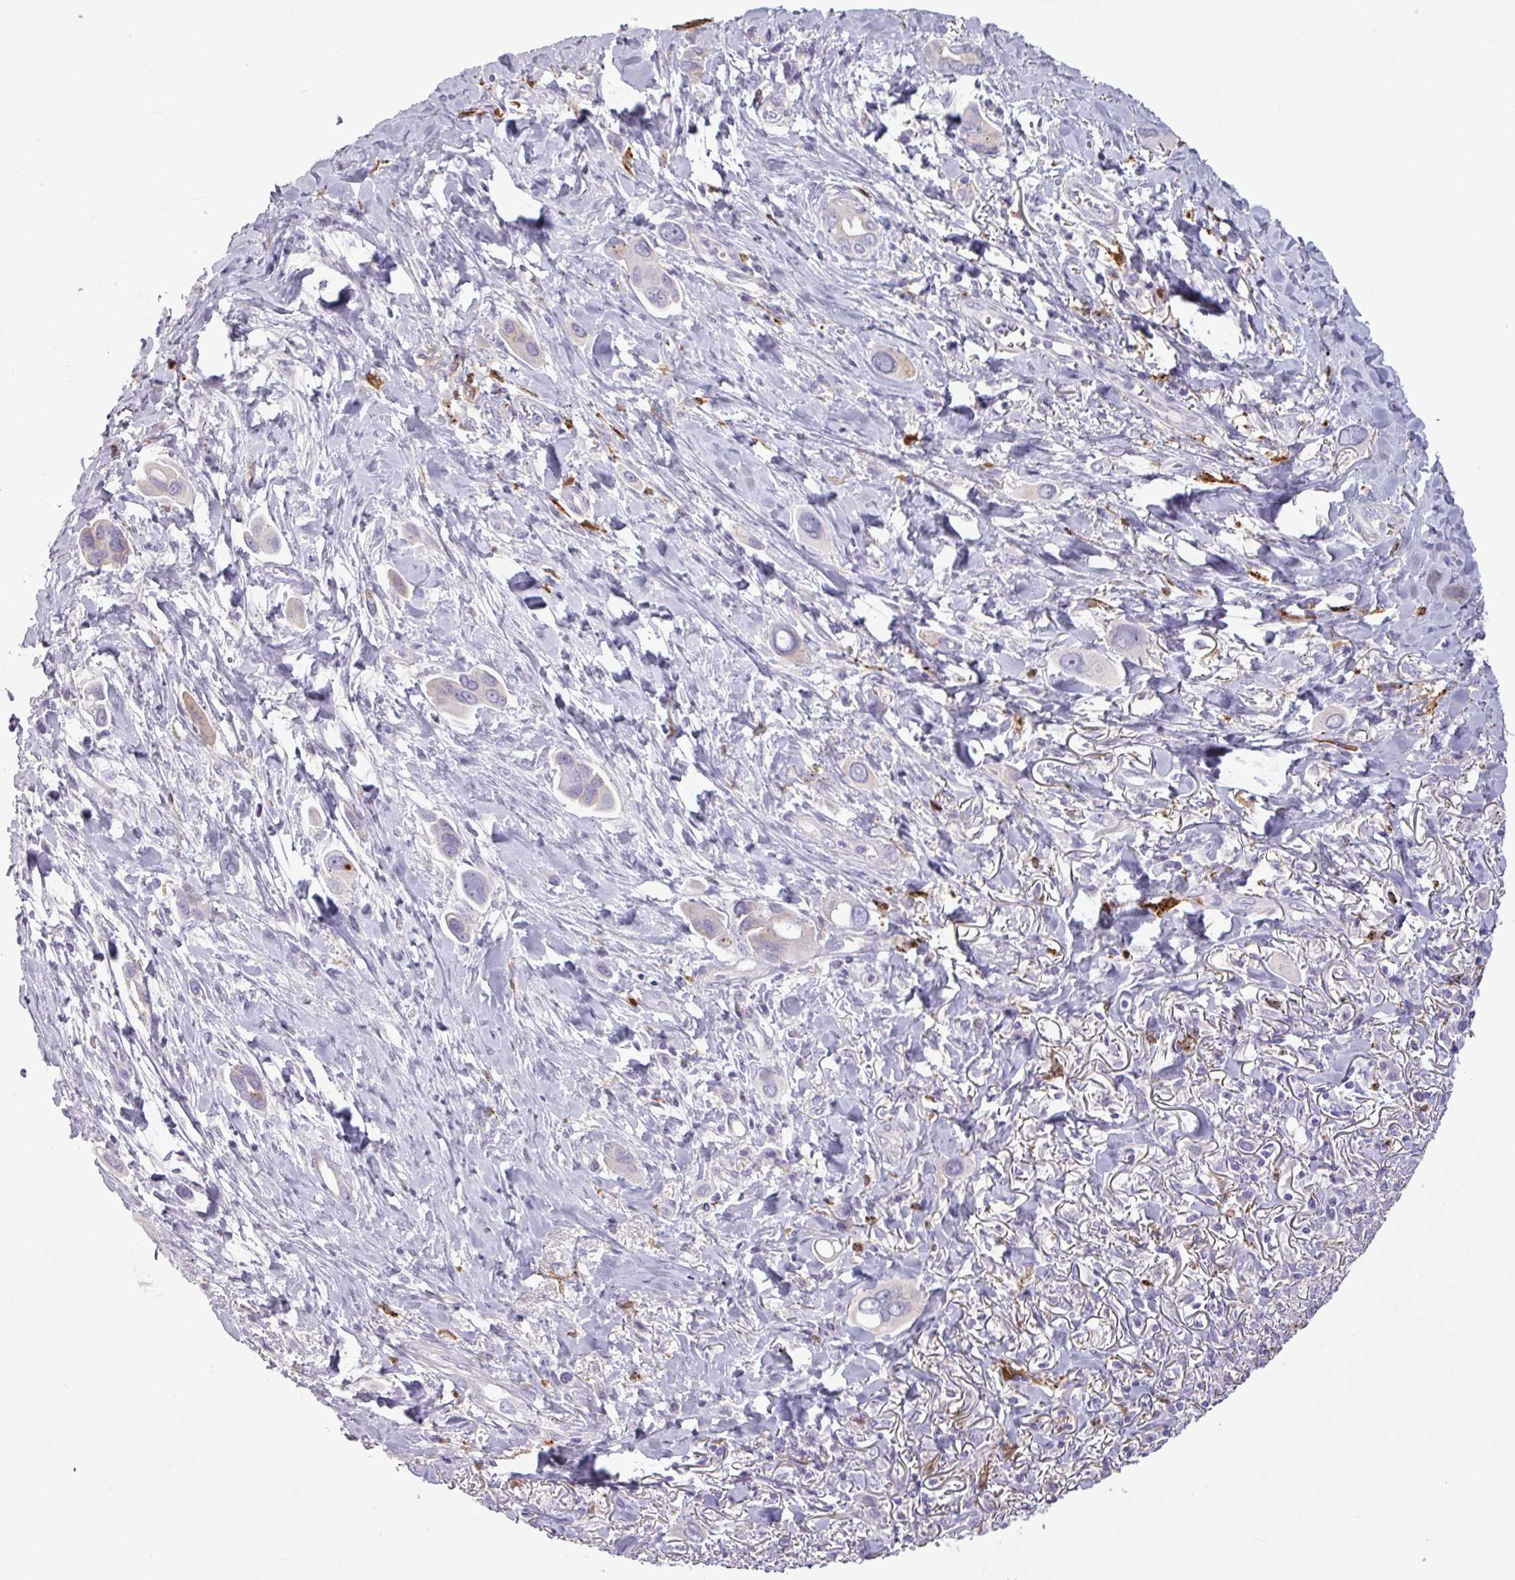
{"staining": {"intensity": "negative", "quantity": "none", "location": "none"}, "tissue": "lung cancer", "cell_type": "Tumor cells", "image_type": "cancer", "snomed": [{"axis": "morphology", "description": "Adenocarcinoma, NOS"}, {"axis": "topography", "description": "Lung"}], "caption": "IHC of adenocarcinoma (lung) exhibits no staining in tumor cells.", "gene": "C4B", "patient": {"sex": "male", "age": 76}}